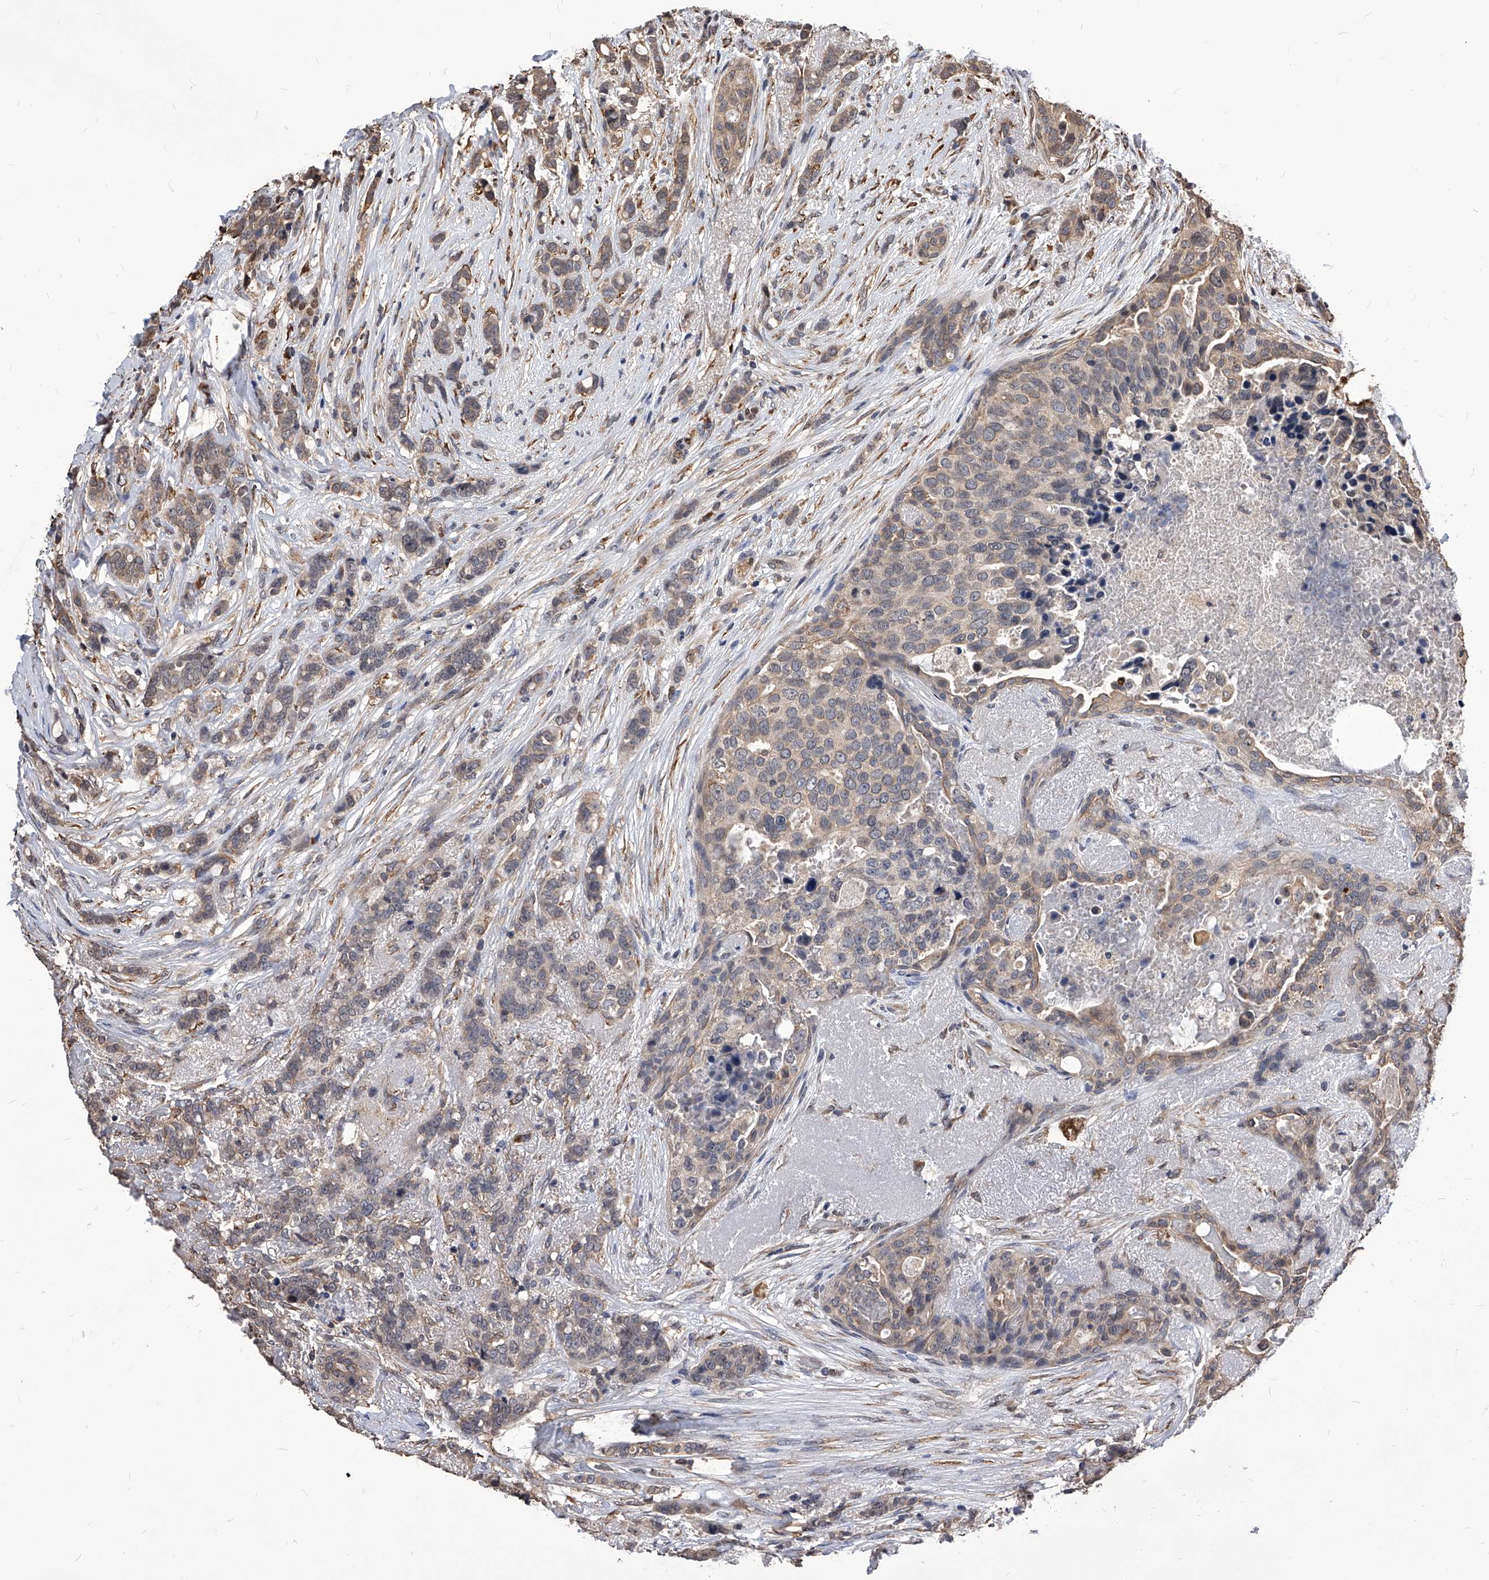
{"staining": {"intensity": "weak", "quantity": "25%-75%", "location": "cytoplasmic/membranous"}, "tissue": "breast cancer", "cell_type": "Tumor cells", "image_type": "cancer", "snomed": [{"axis": "morphology", "description": "Lobular carcinoma"}, {"axis": "topography", "description": "Breast"}], "caption": "DAB (3,3'-diaminobenzidine) immunohistochemical staining of human breast cancer (lobular carcinoma) demonstrates weak cytoplasmic/membranous protein positivity in about 25%-75% of tumor cells. The staining was performed using DAB to visualize the protein expression in brown, while the nuclei were stained in blue with hematoxylin (Magnification: 20x).", "gene": "ID1", "patient": {"sex": "female", "age": 51}}